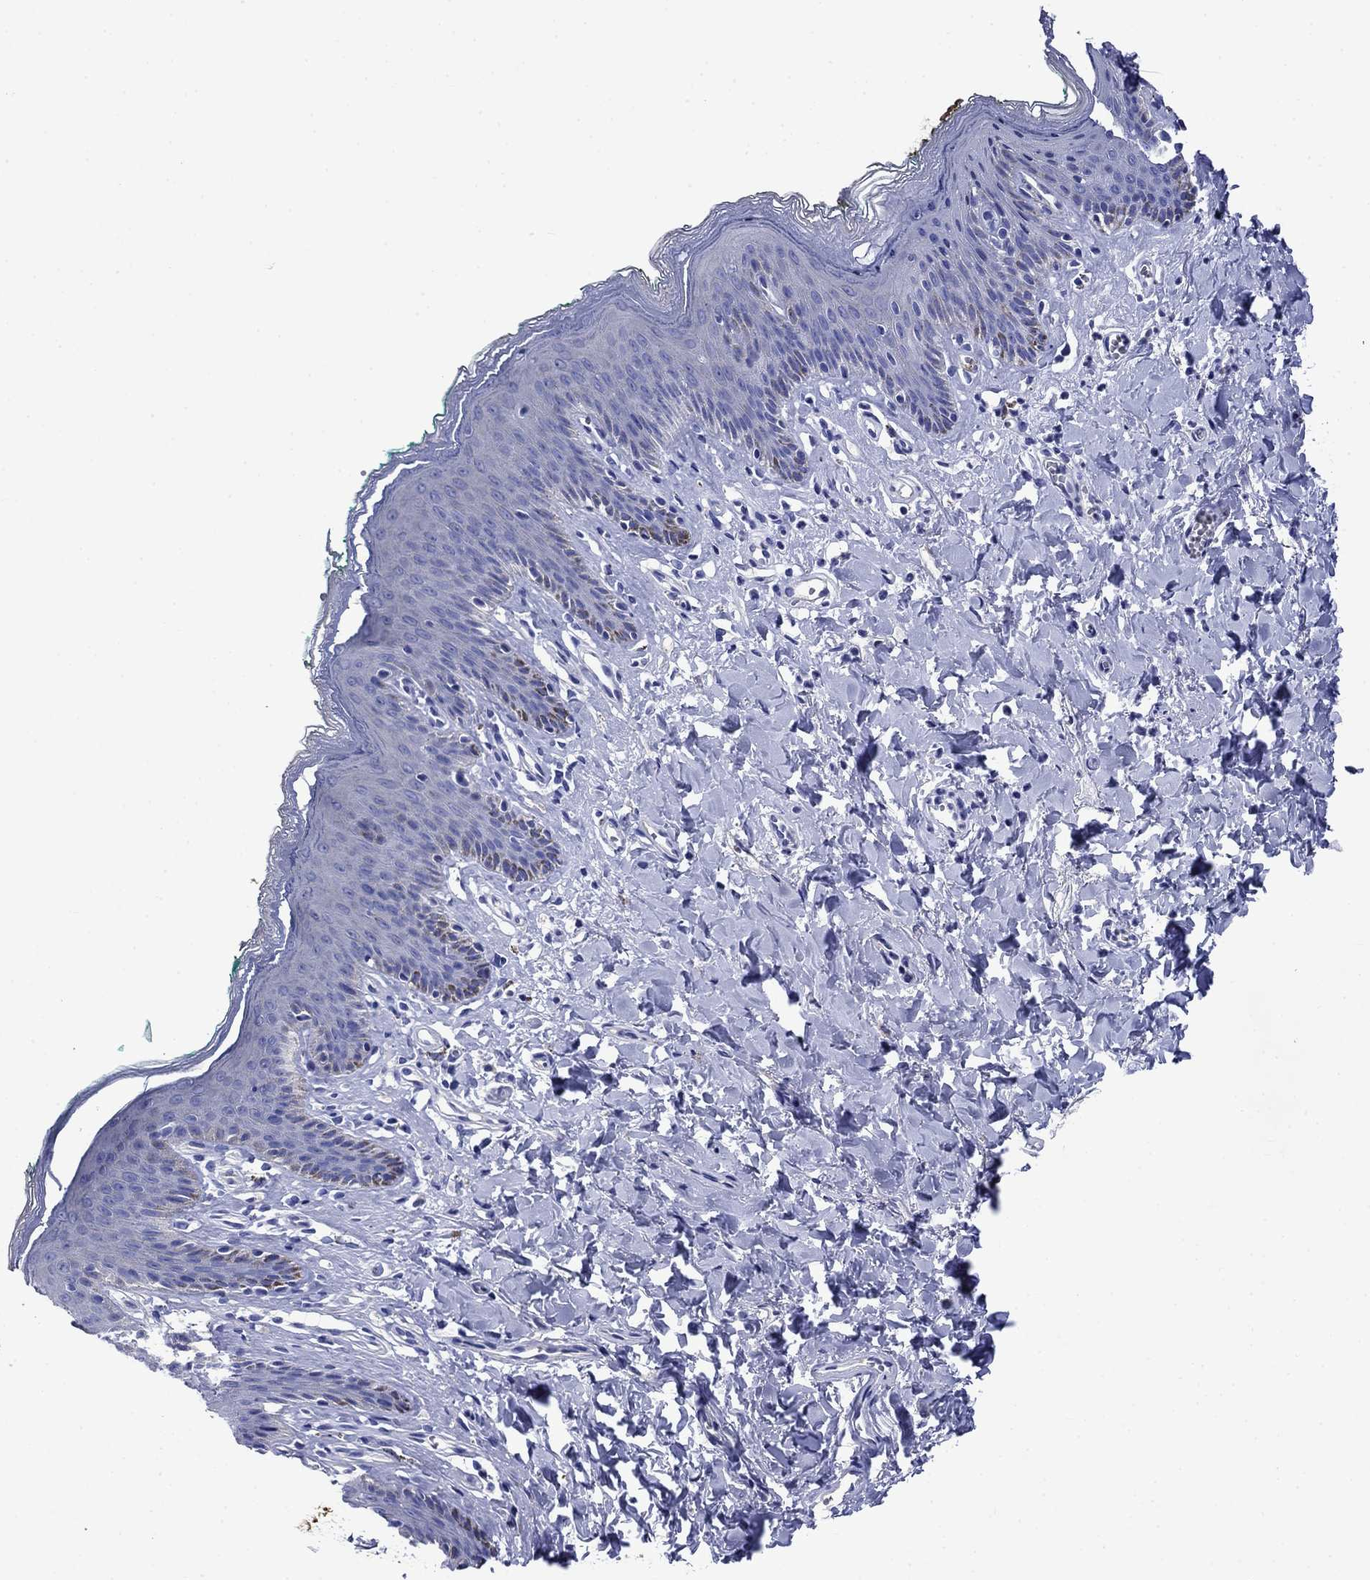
{"staining": {"intensity": "negative", "quantity": "none", "location": "none"}, "tissue": "skin", "cell_type": "Epidermal cells", "image_type": "normal", "snomed": [{"axis": "morphology", "description": "Normal tissue, NOS"}, {"axis": "topography", "description": "Vulva"}], "caption": "High magnification brightfield microscopy of benign skin stained with DAB (brown) and counterstained with hematoxylin (blue): epidermal cells show no significant positivity.", "gene": "SLC1A2", "patient": {"sex": "female", "age": 66}}